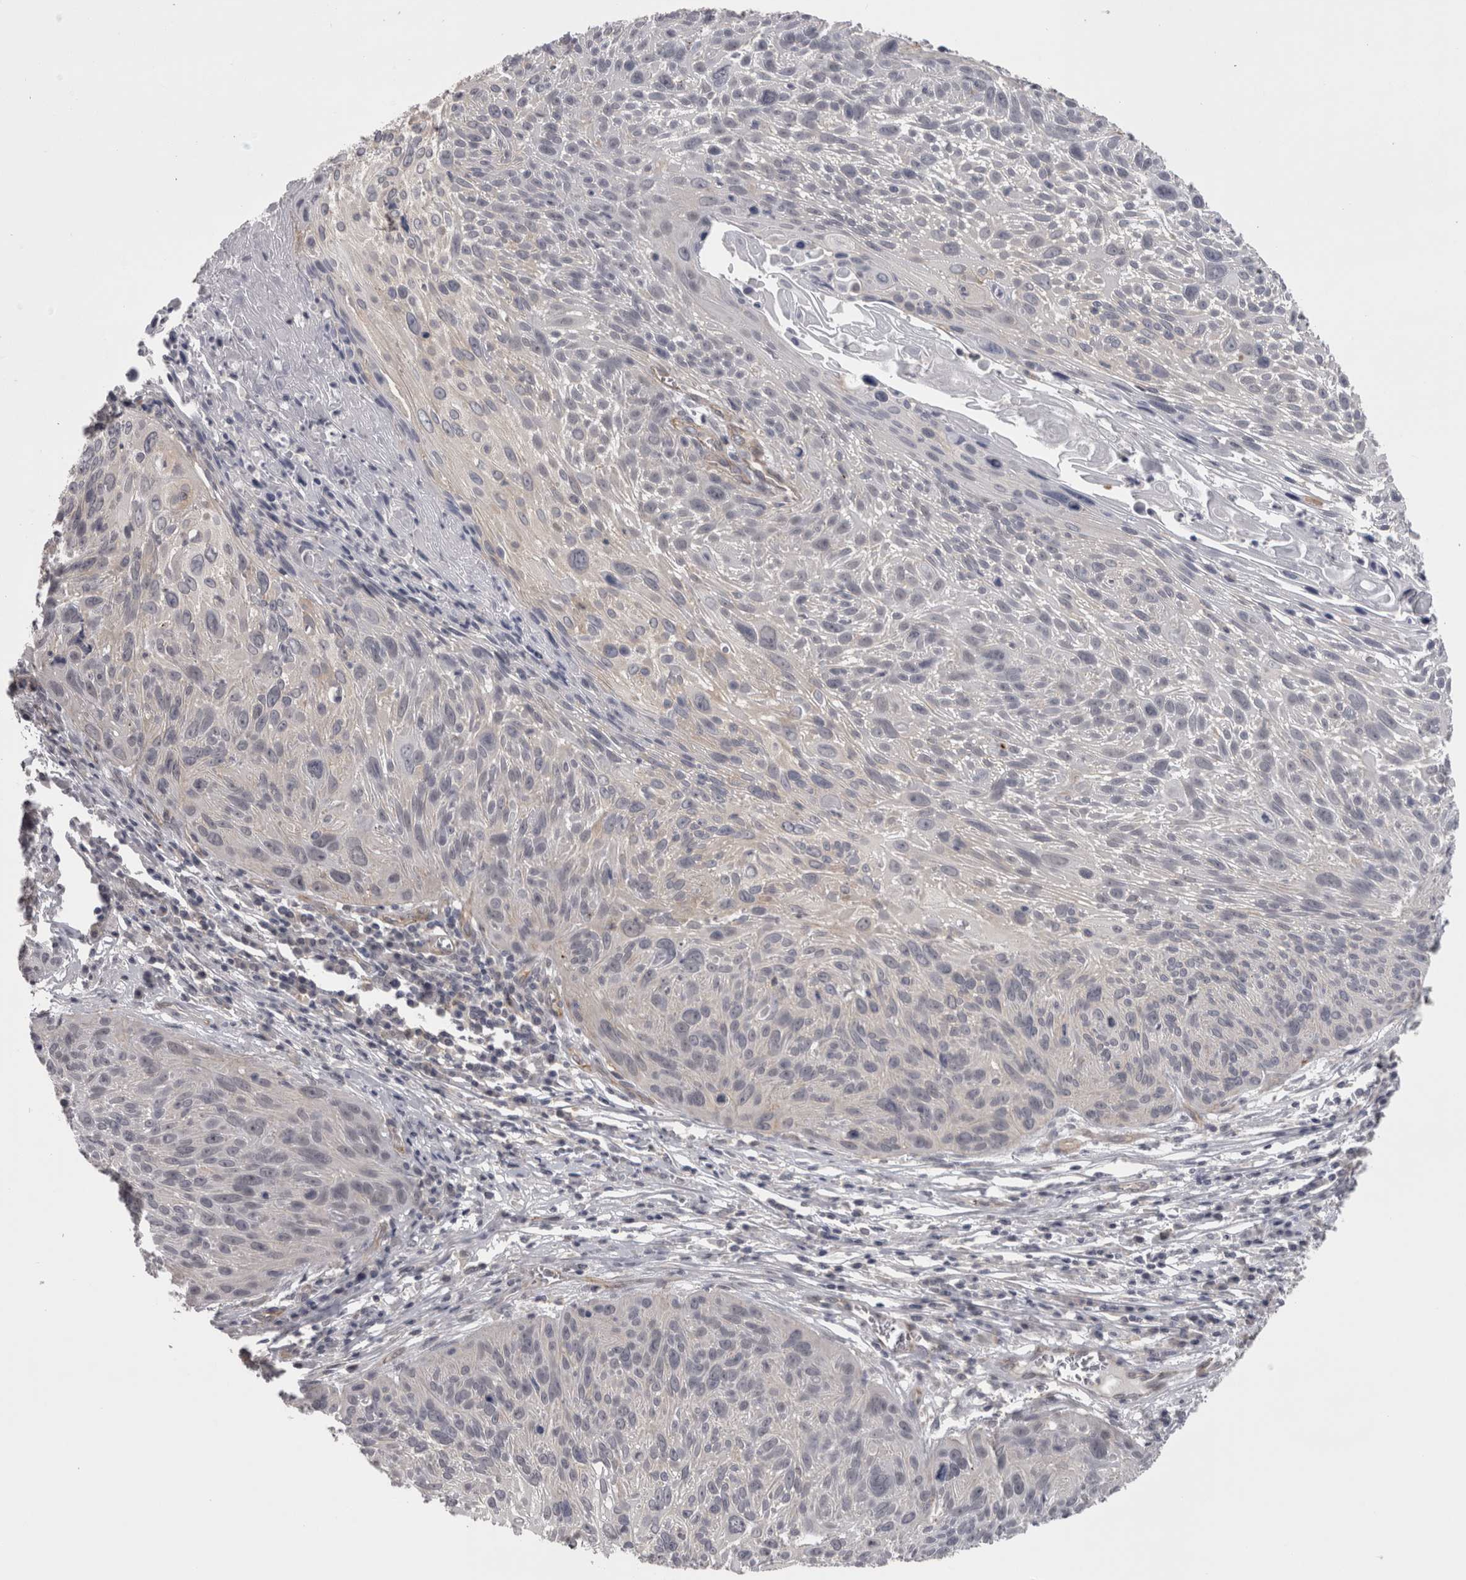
{"staining": {"intensity": "negative", "quantity": "none", "location": "none"}, "tissue": "cervical cancer", "cell_type": "Tumor cells", "image_type": "cancer", "snomed": [{"axis": "morphology", "description": "Squamous cell carcinoma, NOS"}, {"axis": "topography", "description": "Cervix"}], "caption": "A micrograph of cervical cancer (squamous cell carcinoma) stained for a protein reveals no brown staining in tumor cells.", "gene": "LYZL6", "patient": {"sex": "female", "age": 51}}